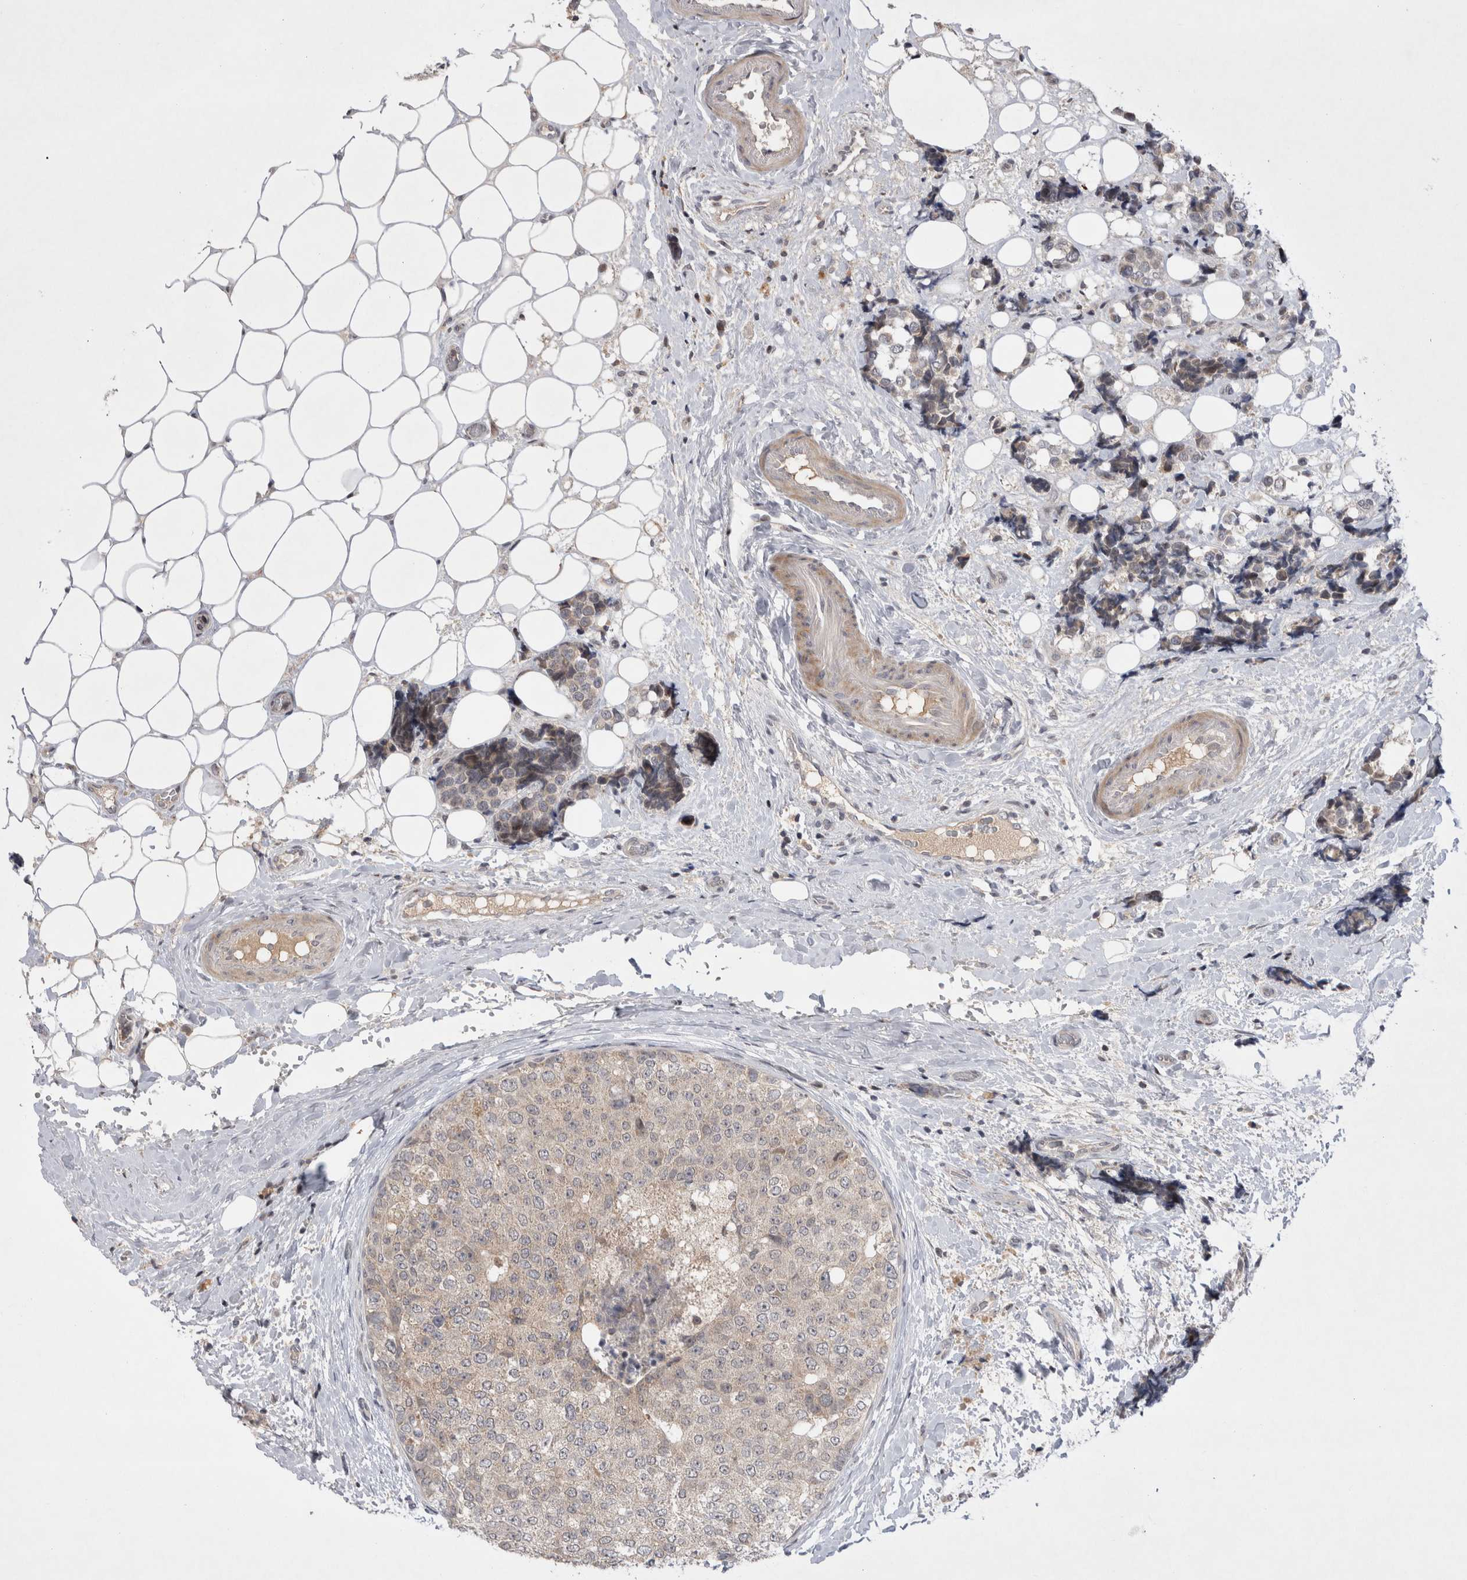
{"staining": {"intensity": "negative", "quantity": "none", "location": "none"}, "tissue": "breast cancer", "cell_type": "Tumor cells", "image_type": "cancer", "snomed": [{"axis": "morphology", "description": "Normal tissue, NOS"}, {"axis": "morphology", "description": "Duct carcinoma"}, {"axis": "topography", "description": "Breast"}], "caption": "A micrograph of breast infiltrating ductal carcinoma stained for a protein shows no brown staining in tumor cells. (DAB immunohistochemistry, high magnification).", "gene": "PLEKHM1", "patient": {"sex": "female", "age": 43}}